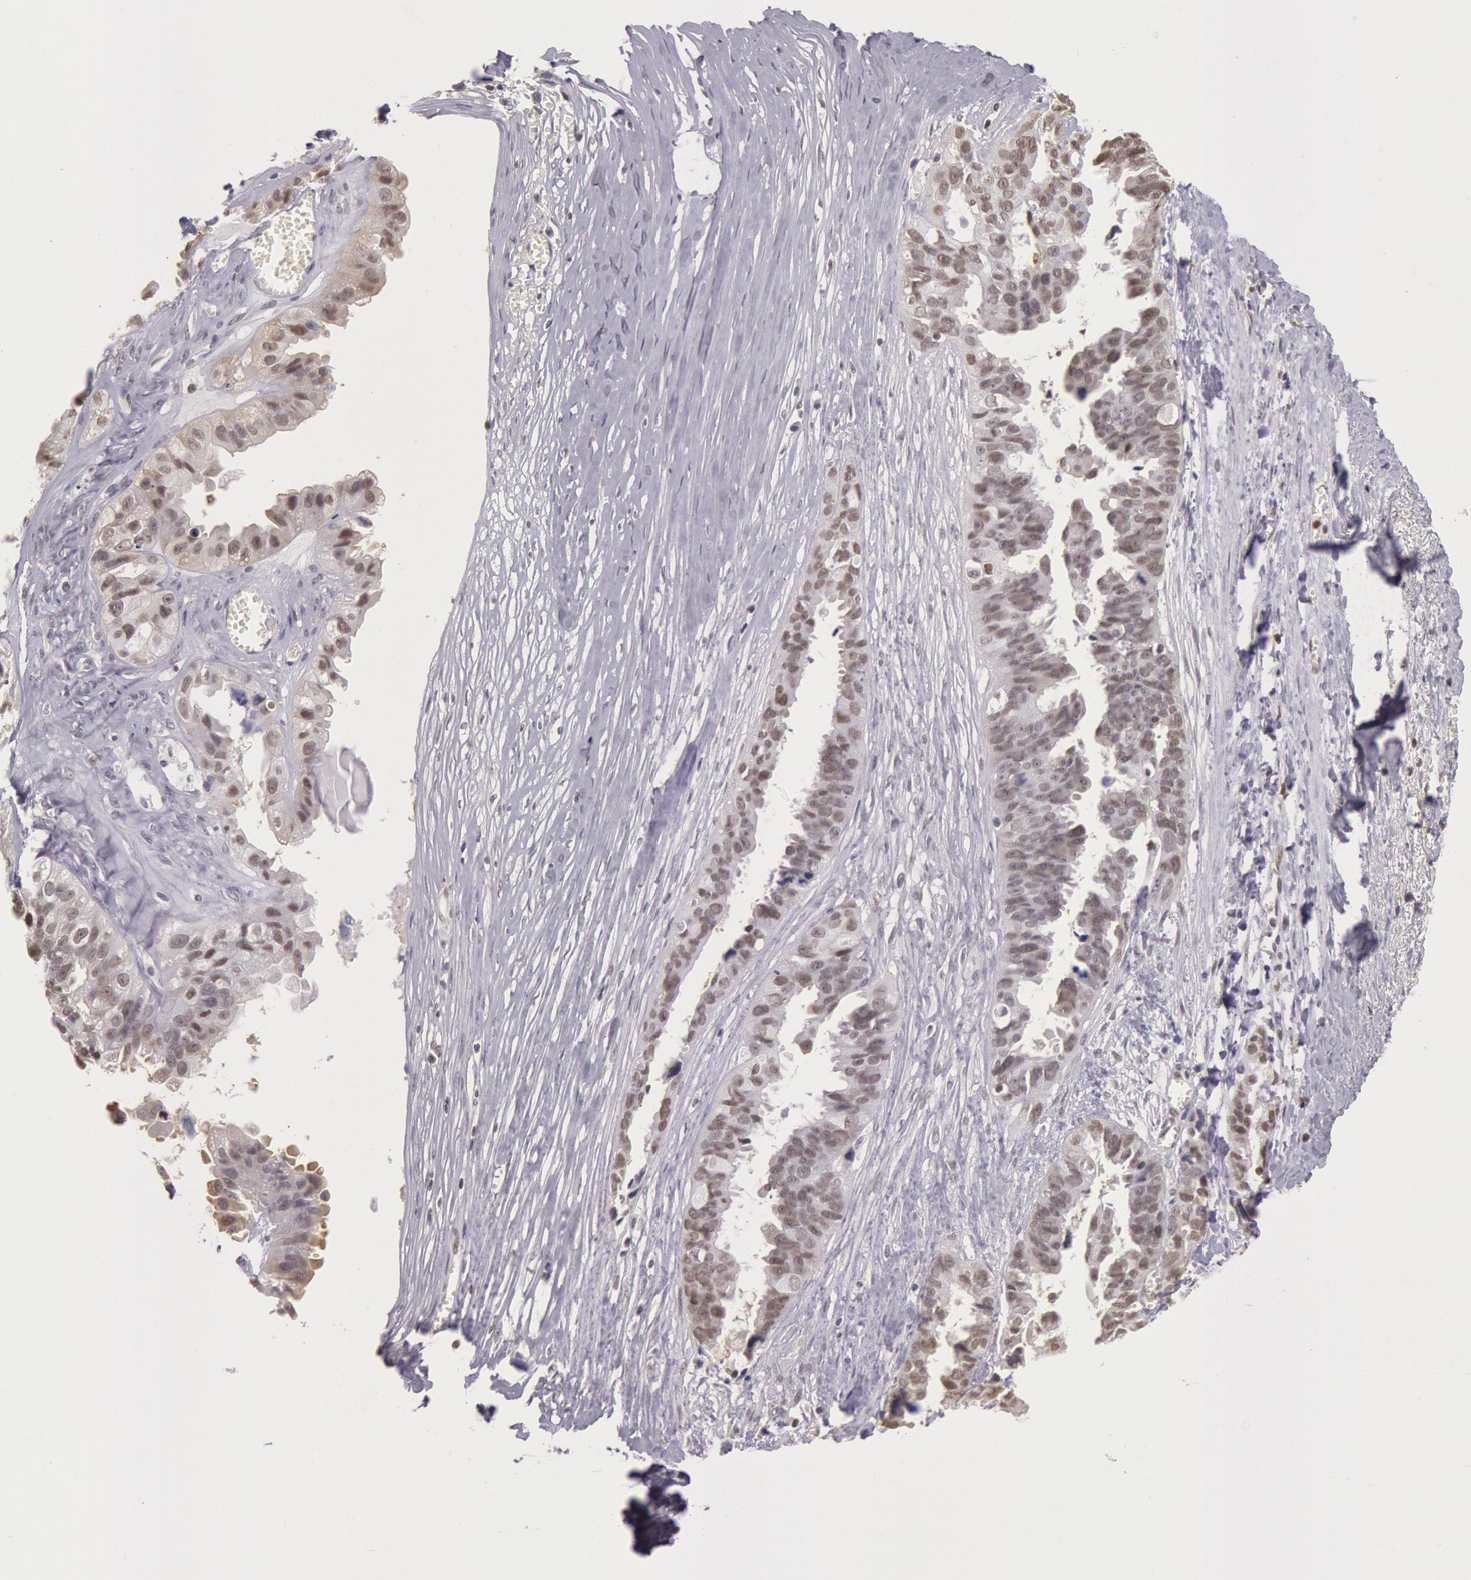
{"staining": {"intensity": "weak", "quantity": "25%-75%", "location": "cytoplasmic/membranous,nuclear"}, "tissue": "ovarian cancer", "cell_type": "Tumor cells", "image_type": "cancer", "snomed": [{"axis": "morphology", "description": "Carcinoma, endometroid"}, {"axis": "topography", "description": "Ovary"}], "caption": "Weak cytoplasmic/membranous and nuclear staining for a protein is seen in approximately 25%-75% of tumor cells of ovarian cancer using IHC.", "gene": "HIF1A", "patient": {"sex": "female", "age": 85}}